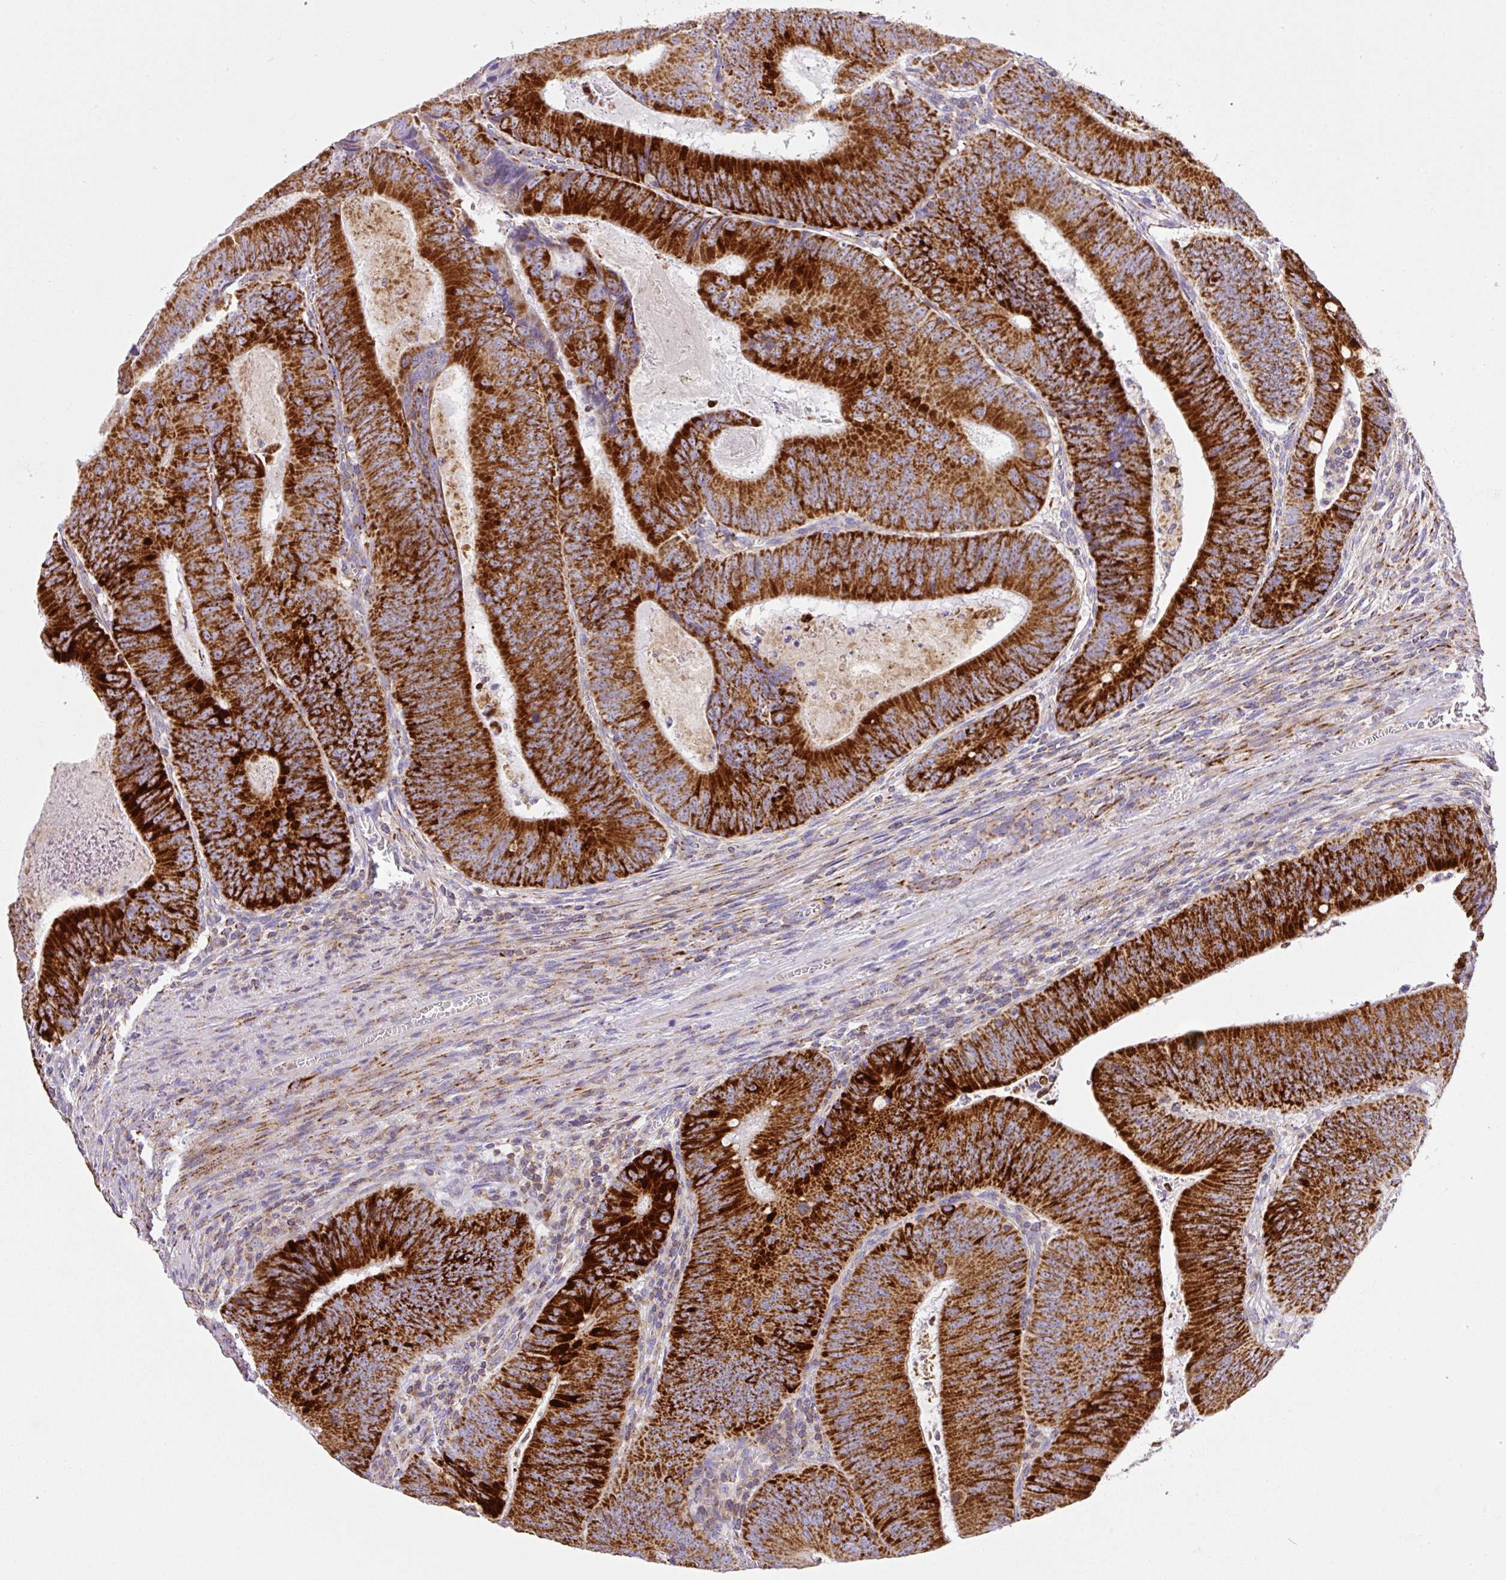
{"staining": {"intensity": "strong", "quantity": ">75%", "location": "cytoplasmic/membranous"}, "tissue": "colorectal cancer", "cell_type": "Tumor cells", "image_type": "cancer", "snomed": [{"axis": "morphology", "description": "Adenocarcinoma, NOS"}, {"axis": "topography", "description": "Rectum"}], "caption": "Human colorectal cancer (adenocarcinoma) stained for a protein (brown) reveals strong cytoplasmic/membranous positive positivity in approximately >75% of tumor cells.", "gene": "NF1", "patient": {"sex": "female", "age": 72}}